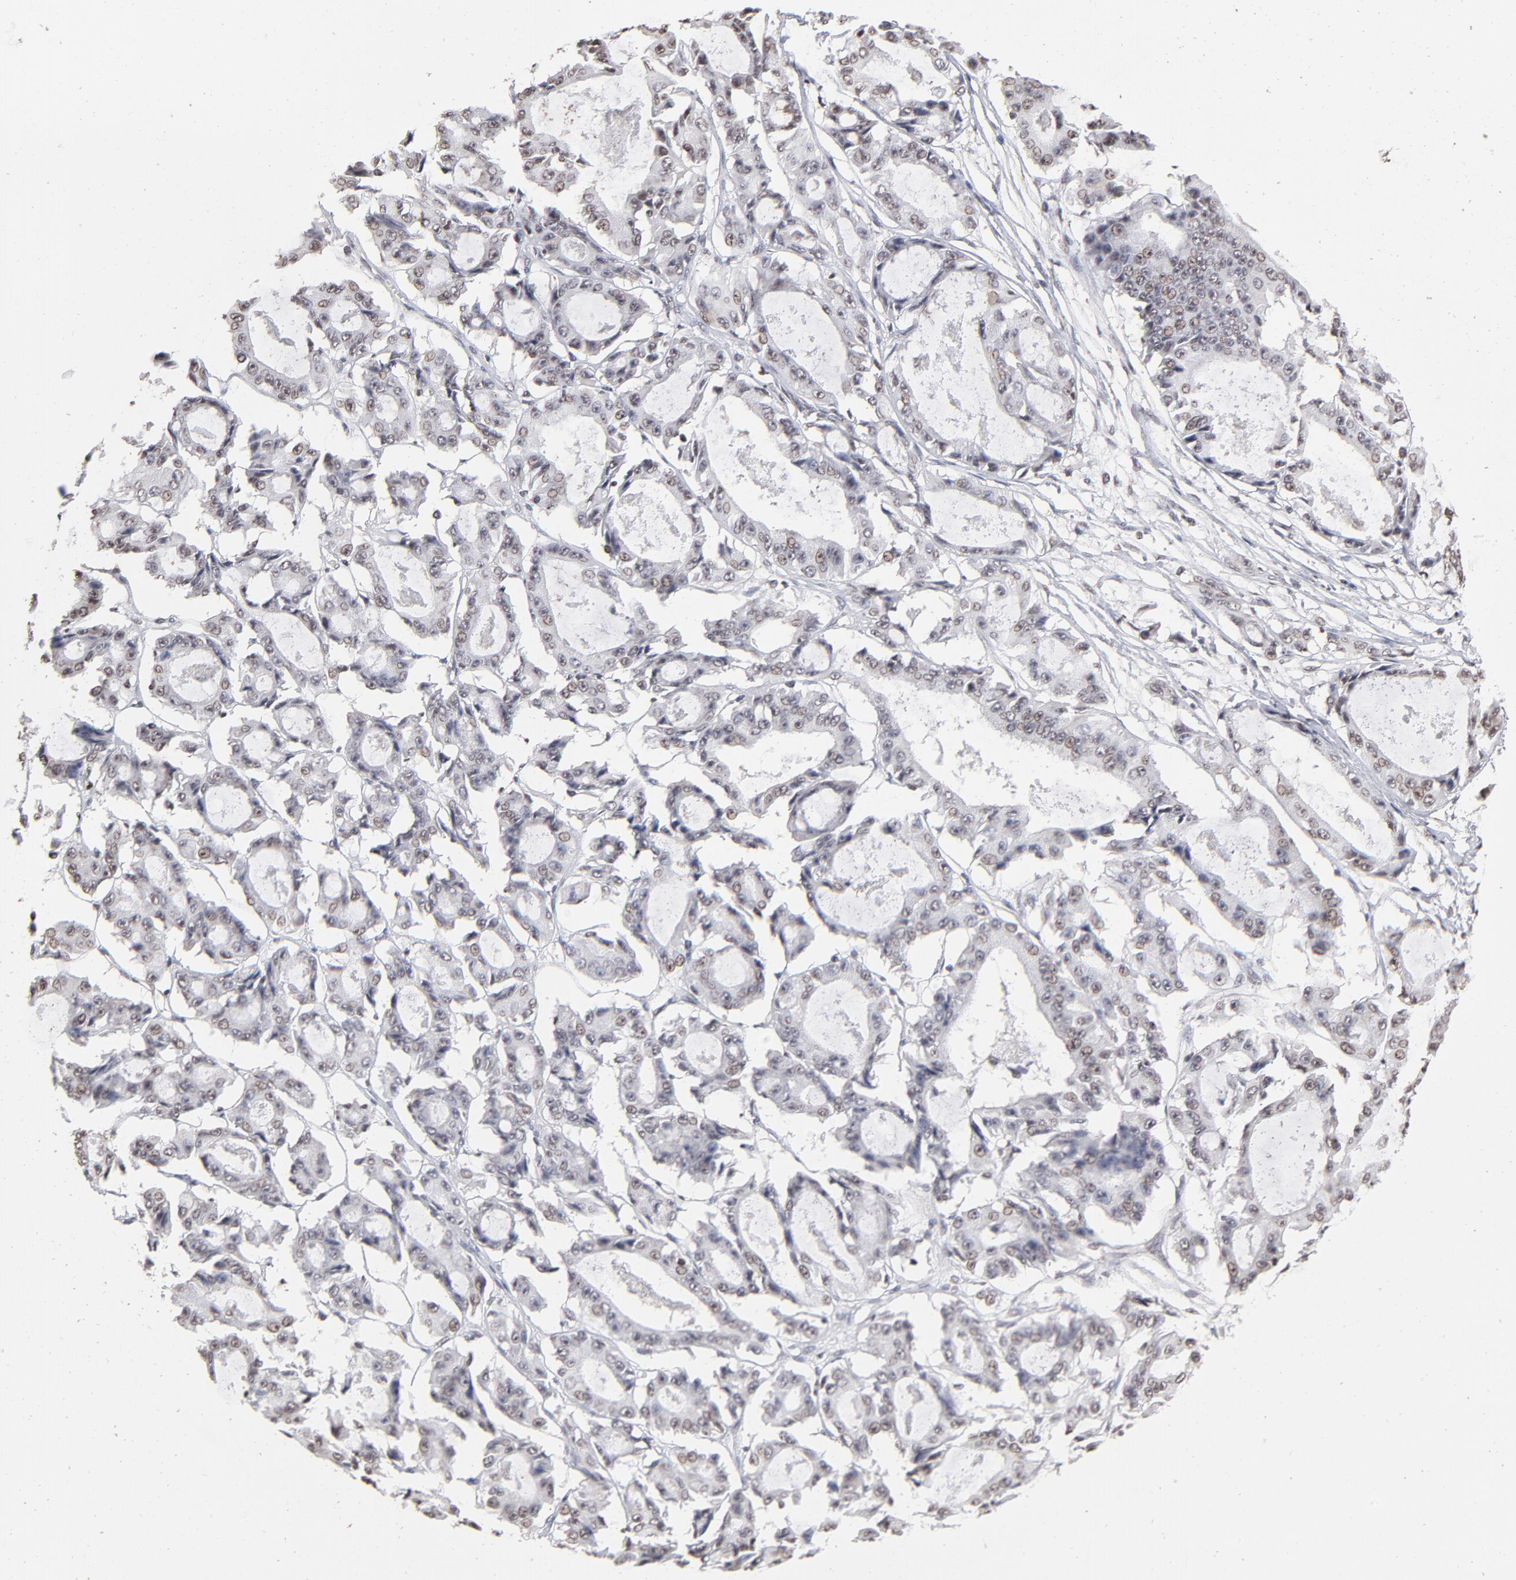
{"staining": {"intensity": "weak", "quantity": "<25%", "location": "nuclear"}, "tissue": "ovarian cancer", "cell_type": "Tumor cells", "image_type": "cancer", "snomed": [{"axis": "morphology", "description": "Carcinoma, endometroid"}, {"axis": "topography", "description": "Ovary"}], "caption": "The image displays no staining of tumor cells in ovarian cancer. (Immunohistochemistry (ihc), brightfield microscopy, high magnification).", "gene": "ZNF3", "patient": {"sex": "female", "age": 61}}